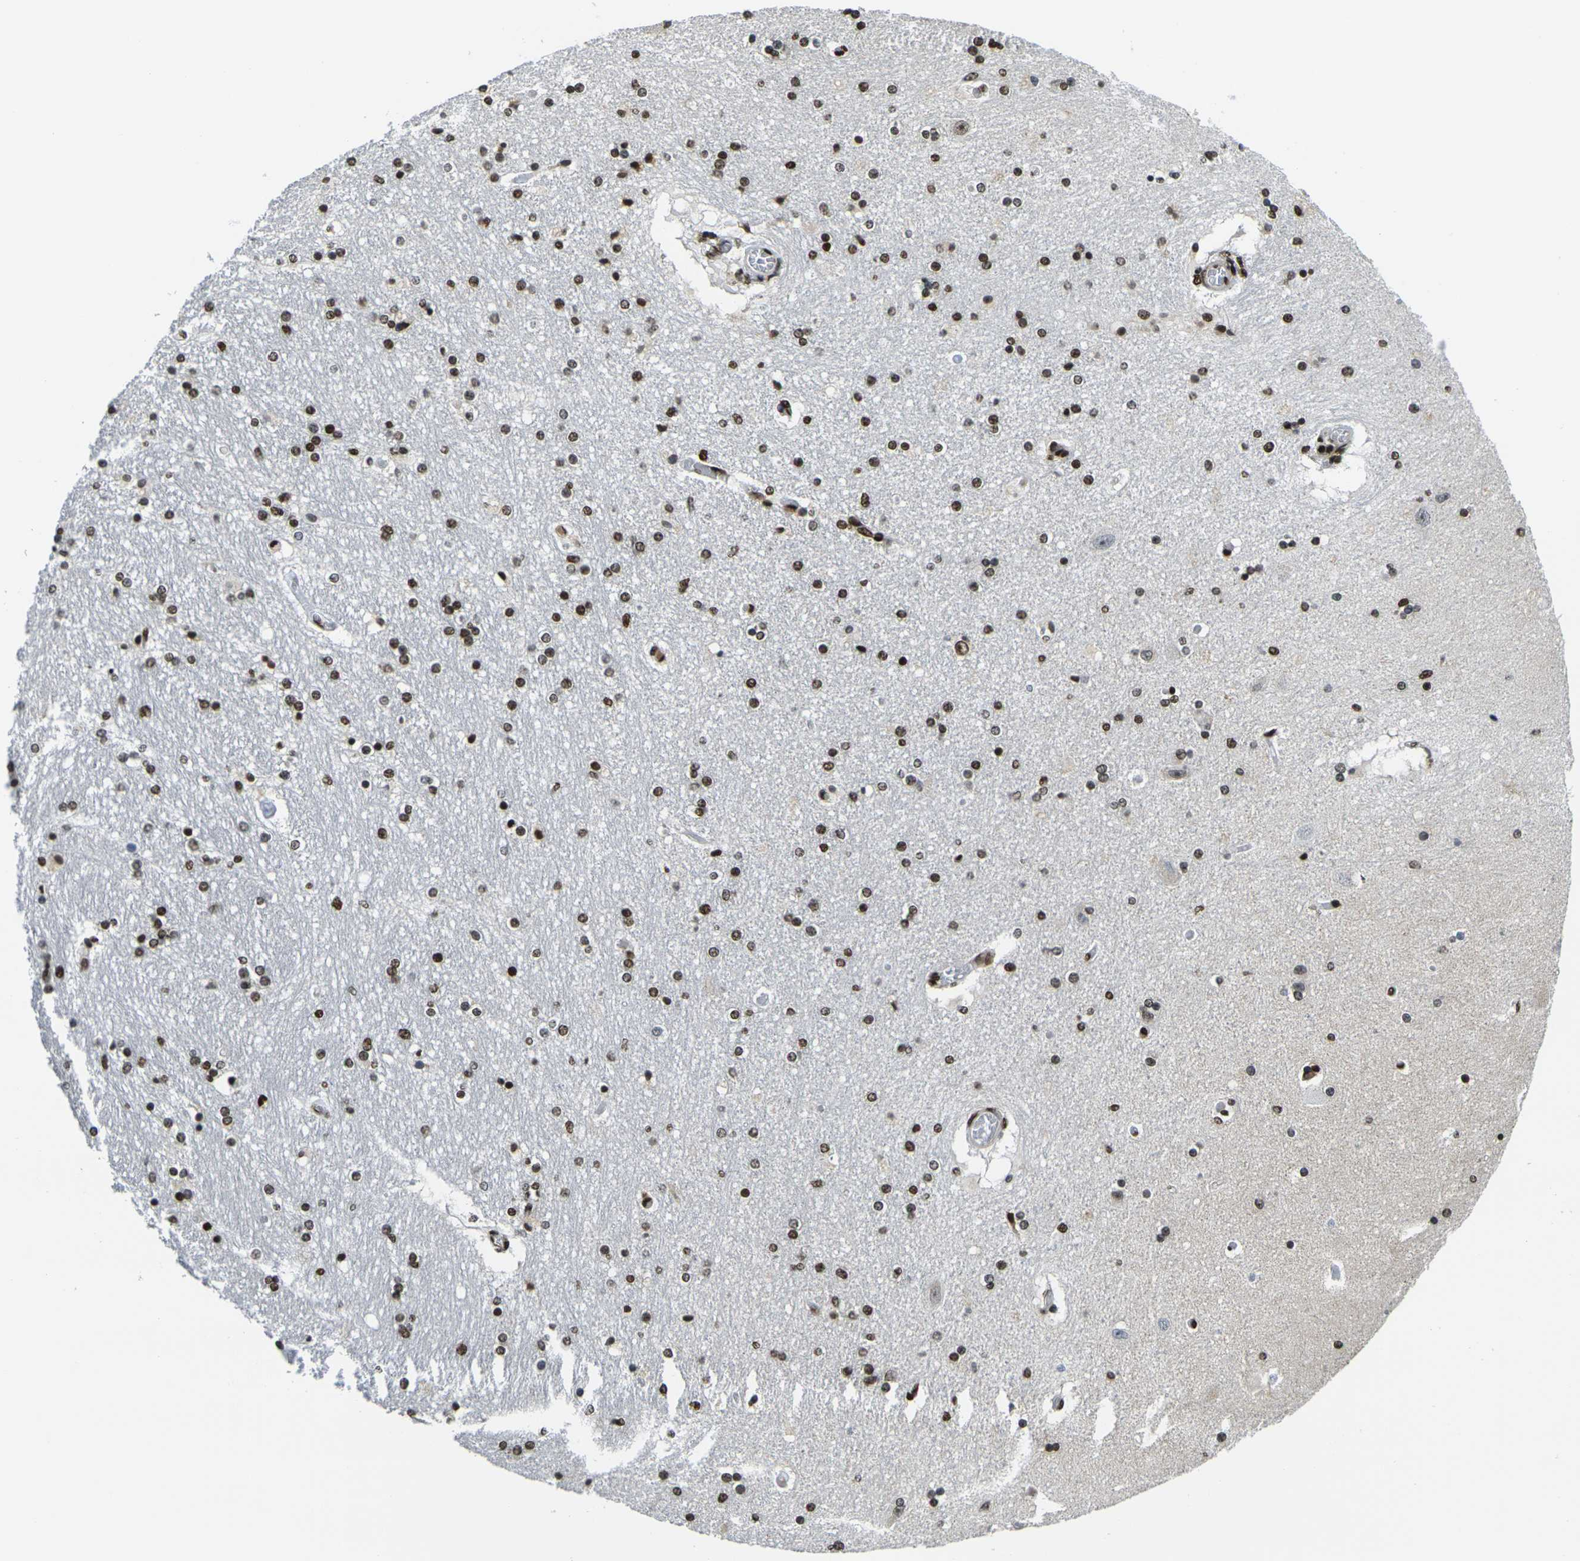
{"staining": {"intensity": "strong", "quantity": ">75%", "location": "nuclear"}, "tissue": "hippocampus", "cell_type": "Glial cells", "image_type": "normal", "snomed": [{"axis": "morphology", "description": "Normal tissue, NOS"}, {"axis": "topography", "description": "Hippocampus"}], "caption": "Immunohistochemistry (IHC) staining of unremarkable hippocampus, which demonstrates high levels of strong nuclear positivity in about >75% of glial cells indicating strong nuclear protein positivity. The staining was performed using DAB (brown) for protein detection and nuclei were counterstained in hematoxylin (blue).", "gene": "H1", "patient": {"sex": "female", "age": 54}}